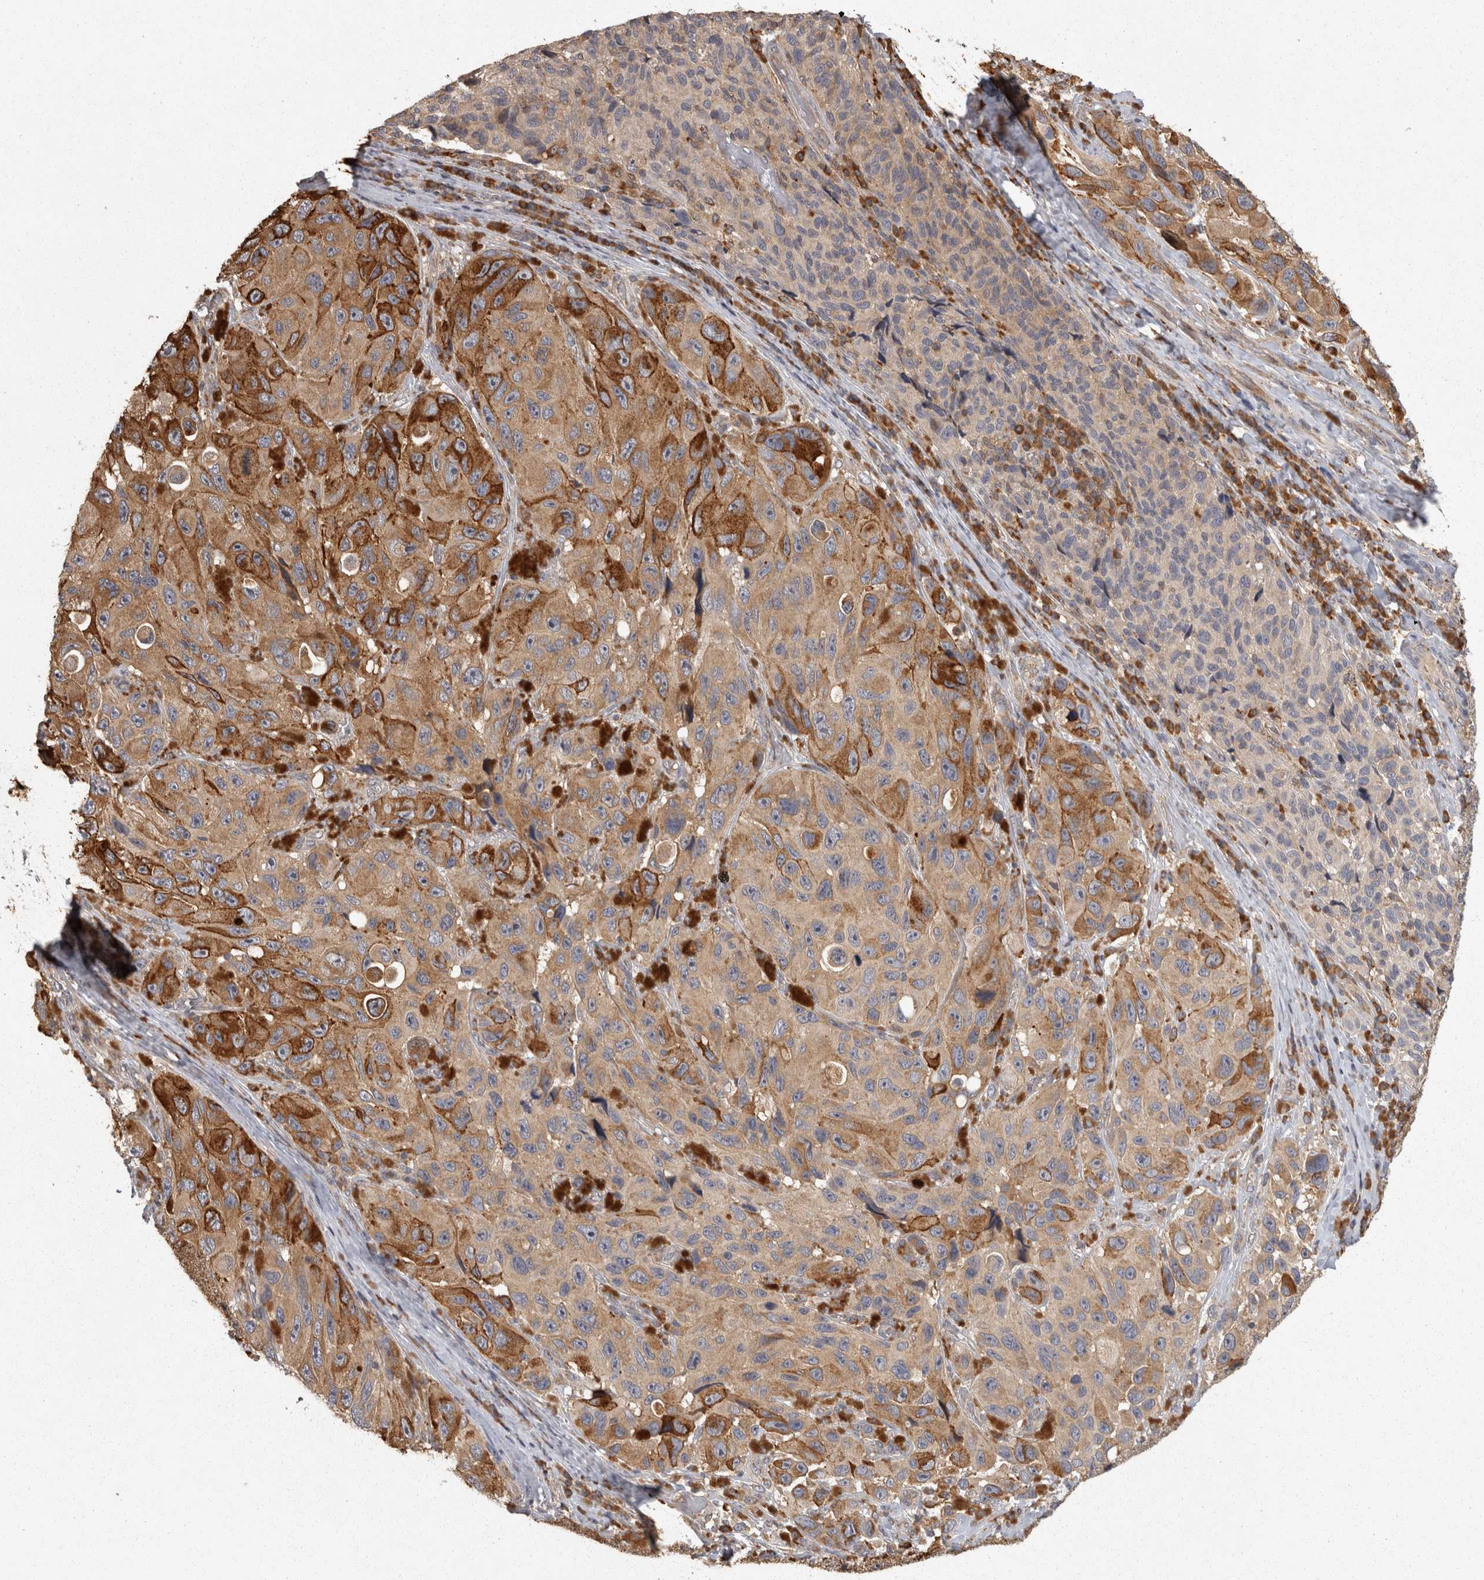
{"staining": {"intensity": "moderate", "quantity": ">75%", "location": "cytoplasmic/membranous"}, "tissue": "melanoma", "cell_type": "Tumor cells", "image_type": "cancer", "snomed": [{"axis": "morphology", "description": "Malignant melanoma, NOS"}, {"axis": "topography", "description": "Skin"}], "caption": "Immunohistochemistry histopathology image of malignant melanoma stained for a protein (brown), which shows medium levels of moderate cytoplasmic/membranous positivity in about >75% of tumor cells.", "gene": "ACAT2", "patient": {"sex": "female", "age": 73}}